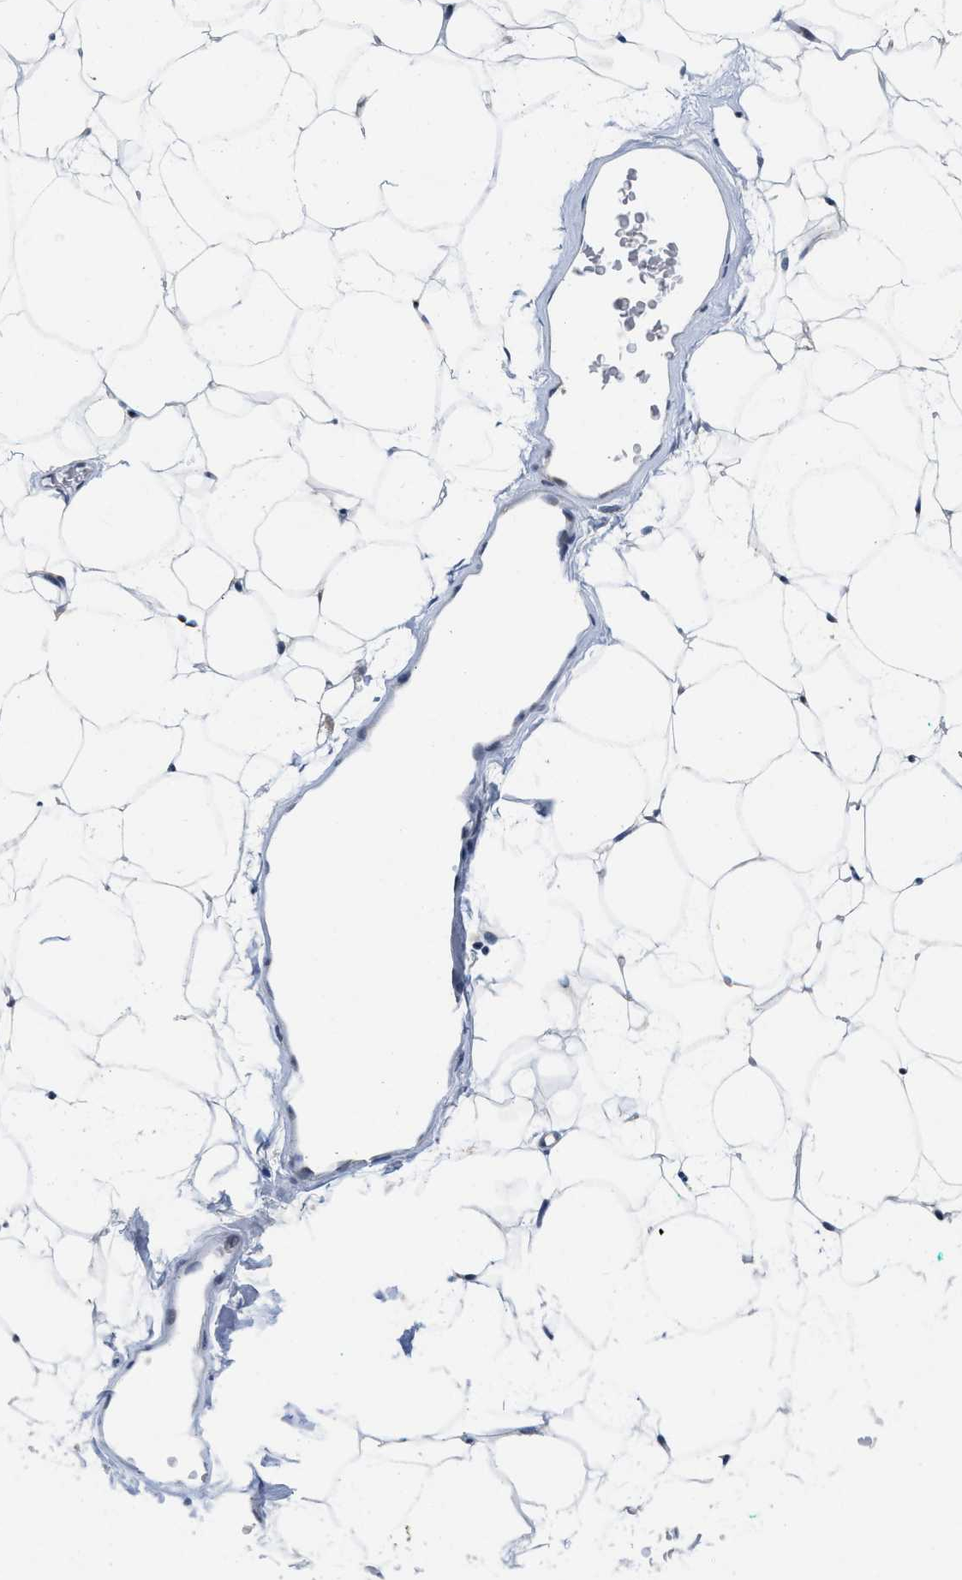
{"staining": {"intensity": "weak", "quantity": "<25%", "location": "cytoplasmic/membranous"}, "tissue": "adipose tissue", "cell_type": "Adipocytes", "image_type": "normal", "snomed": [{"axis": "morphology", "description": "Normal tissue, NOS"}, {"axis": "topography", "description": "Breast"}, {"axis": "topography", "description": "Soft tissue"}], "caption": "Immunohistochemistry (IHC) micrograph of benign human adipose tissue stained for a protein (brown), which exhibits no staining in adipocytes. (DAB (3,3'-diaminobenzidine) IHC, high magnification).", "gene": "VIP", "patient": {"sex": "female", "age": 75}}